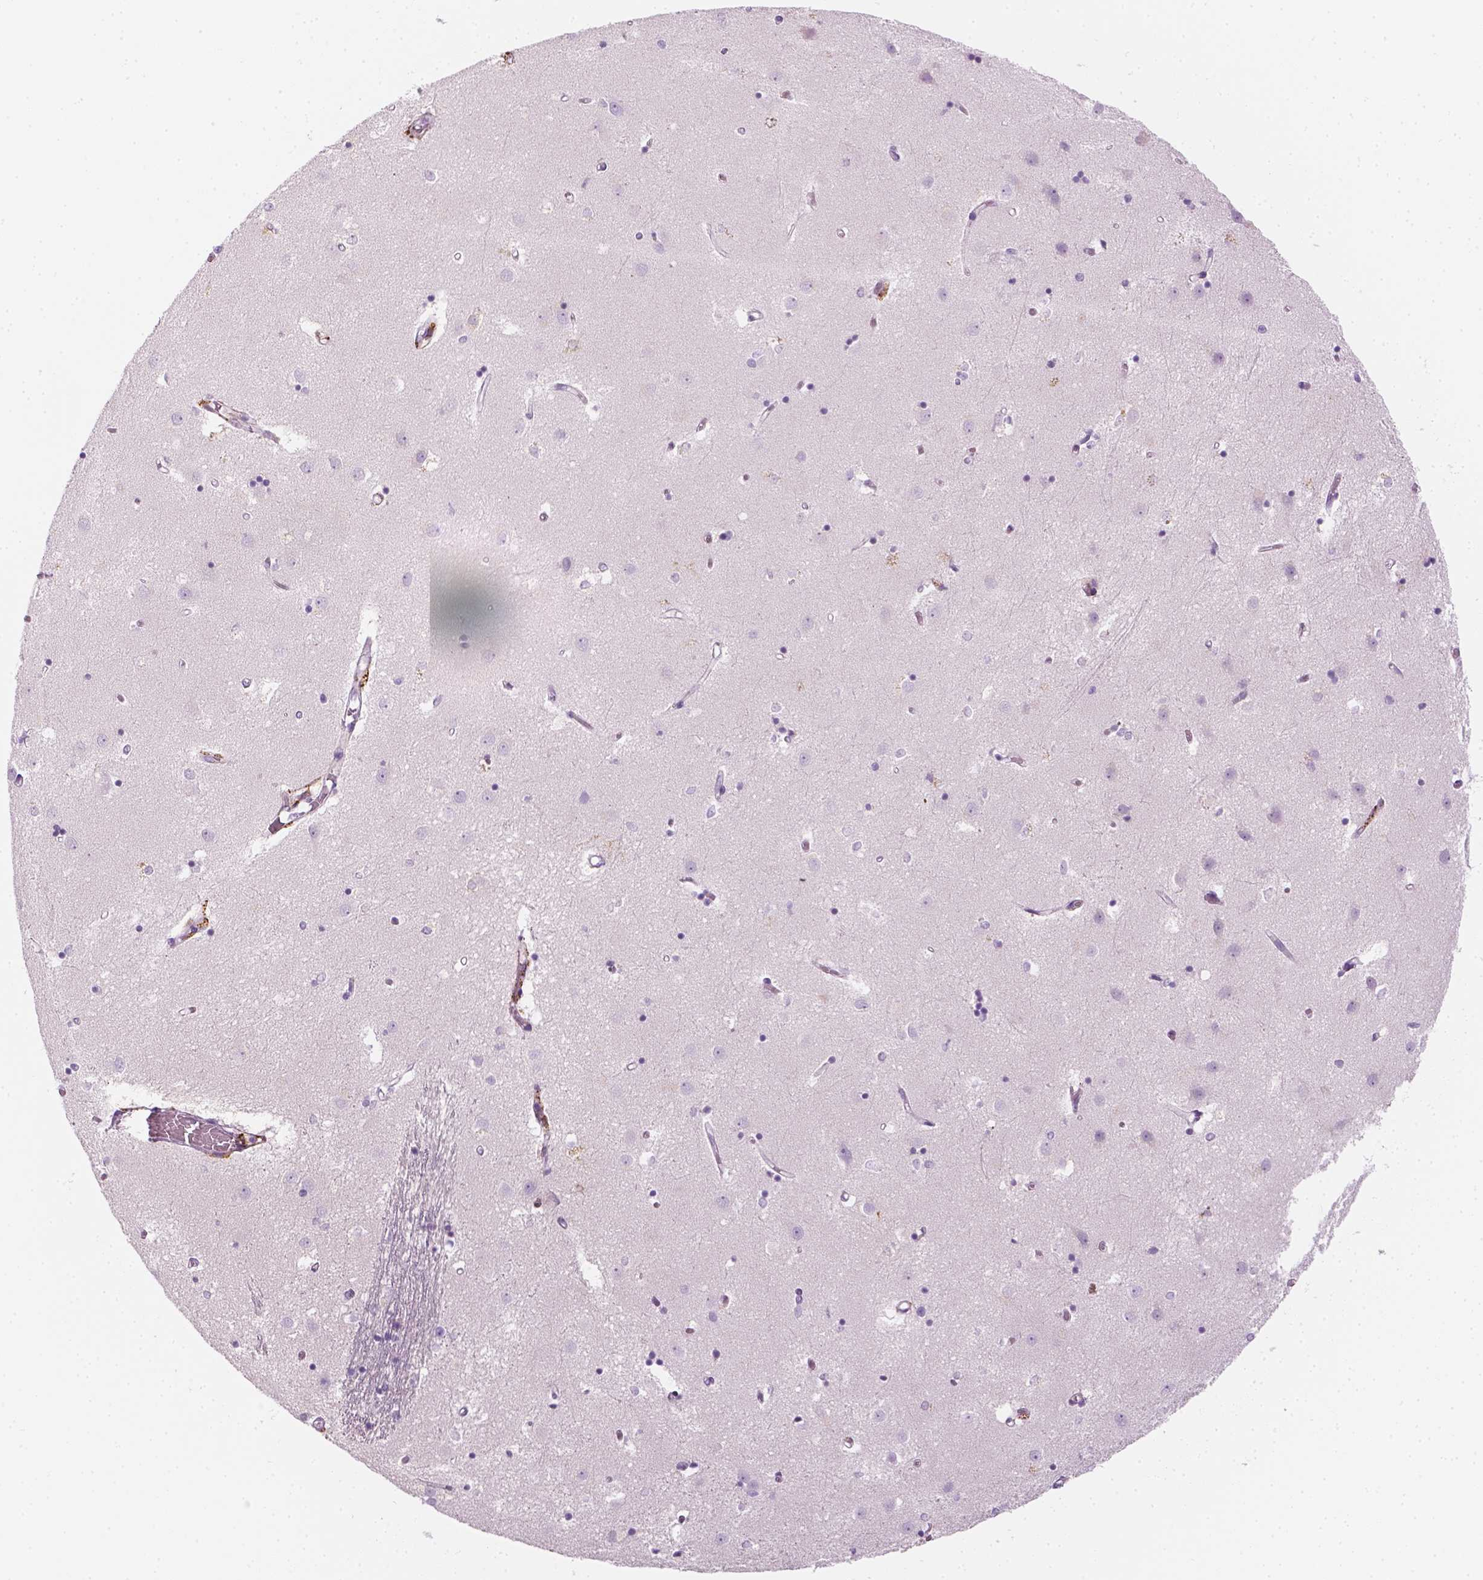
{"staining": {"intensity": "negative", "quantity": "none", "location": "none"}, "tissue": "caudate", "cell_type": "Glial cells", "image_type": "normal", "snomed": [{"axis": "morphology", "description": "Normal tissue, NOS"}, {"axis": "topography", "description": "Lateral ventricle wall"}], "caption": "IHC of benign human caudate shows no expression in glial cells. Nuclei are stained in blue.", "gene": "CES1", "patient": {"sex": "male", "age": 54}}